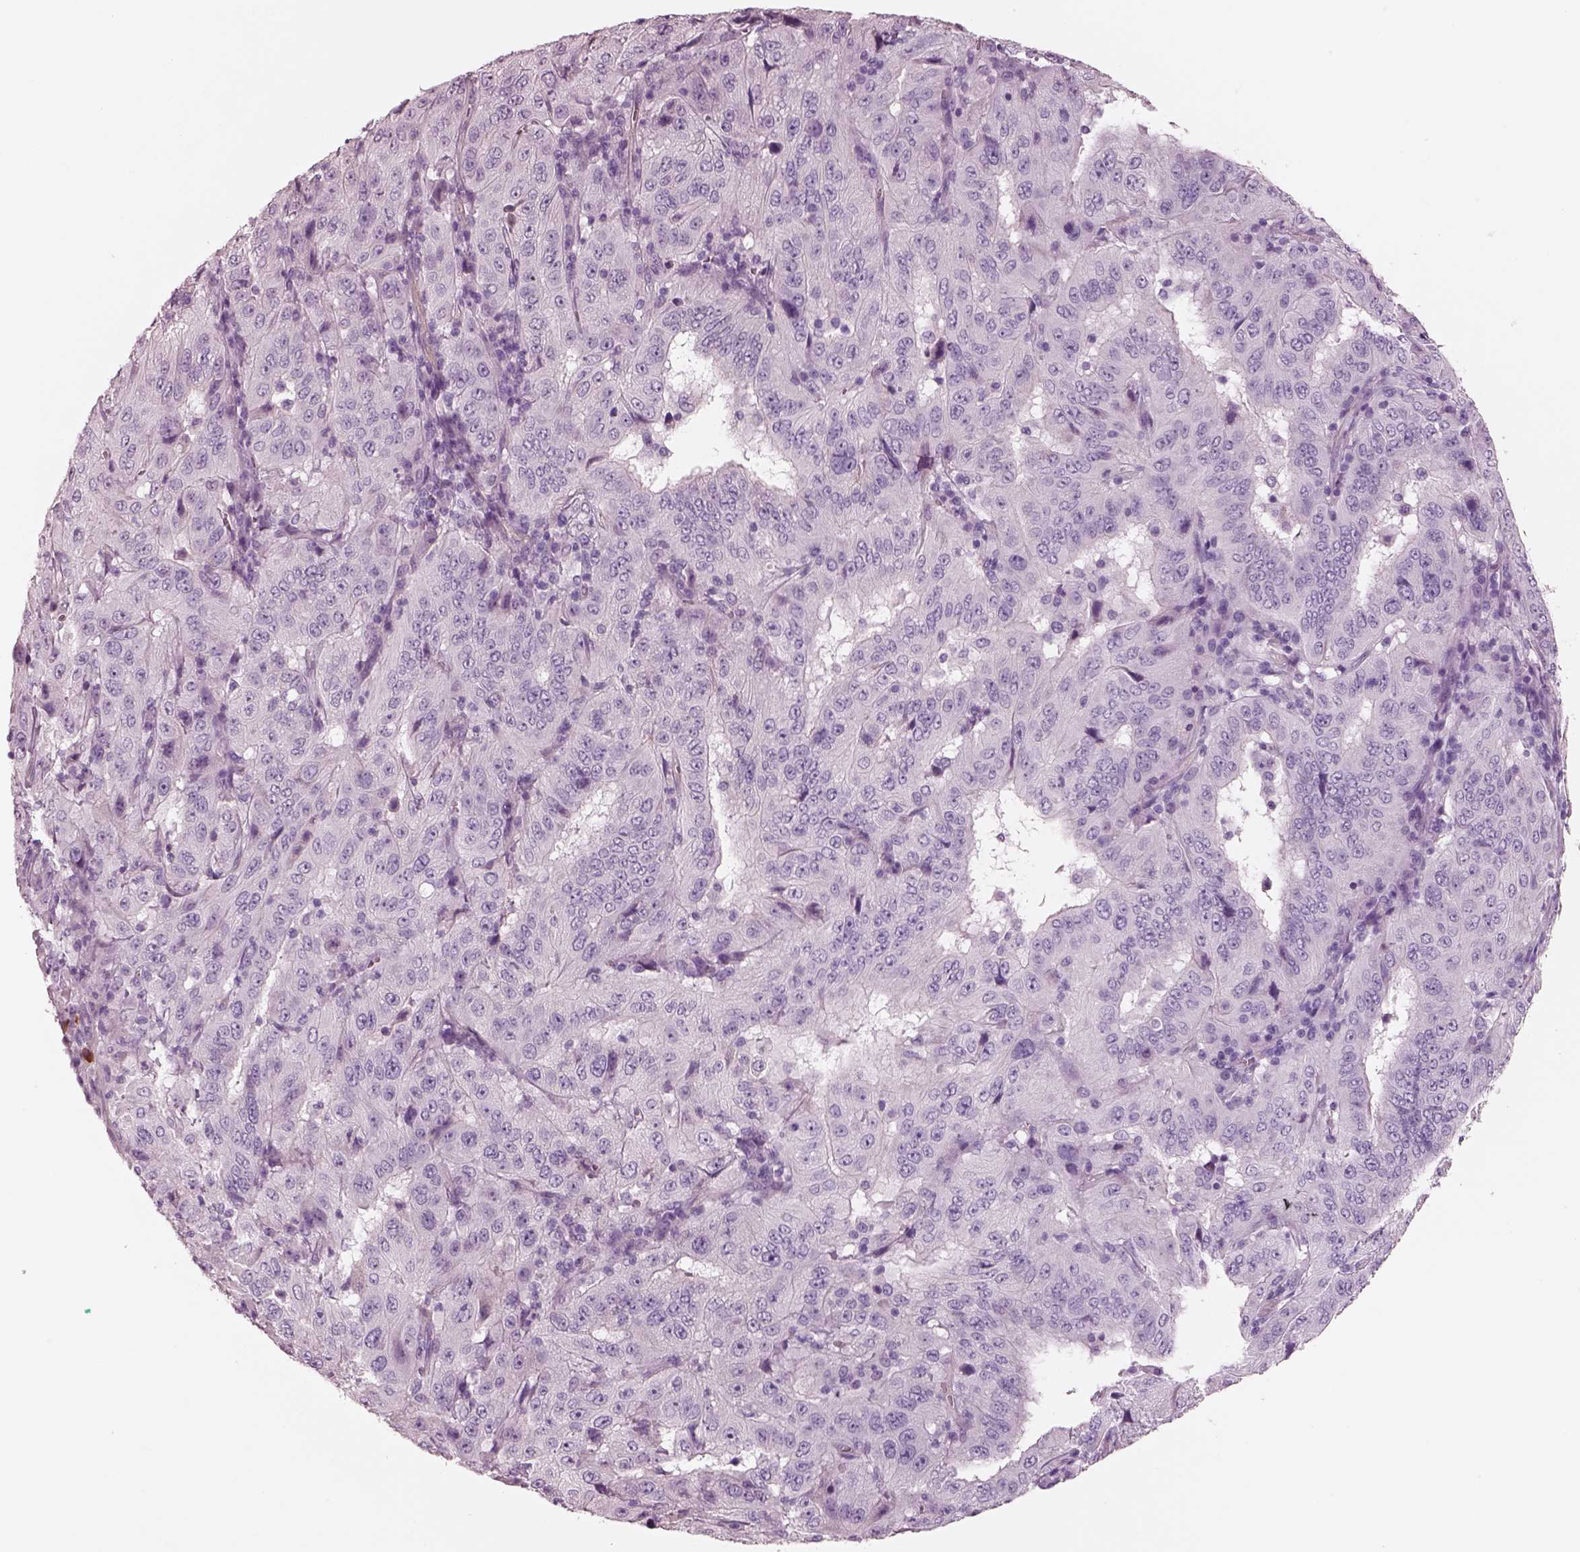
{"staining": {"intensity": "negative", "quantity": "none", "location": "none"}, "tissue": "pancreatic cancer", "cell_type": "Tumor cells", "image_type": "cancer", "snomed": [{"axis": "morphology", "description": "Adenocarcinoma, NOS"}, {"axis": "topography", "description": "Pancreas"}], "caption": "Immunohistochemistry histopathology image of human pancreatic adenocarcinoma stained for a protein (brown), which reveals no staining in tumor cells.", "gene": "IGLL1", "patient": {"sex": "male", "age": 63}}